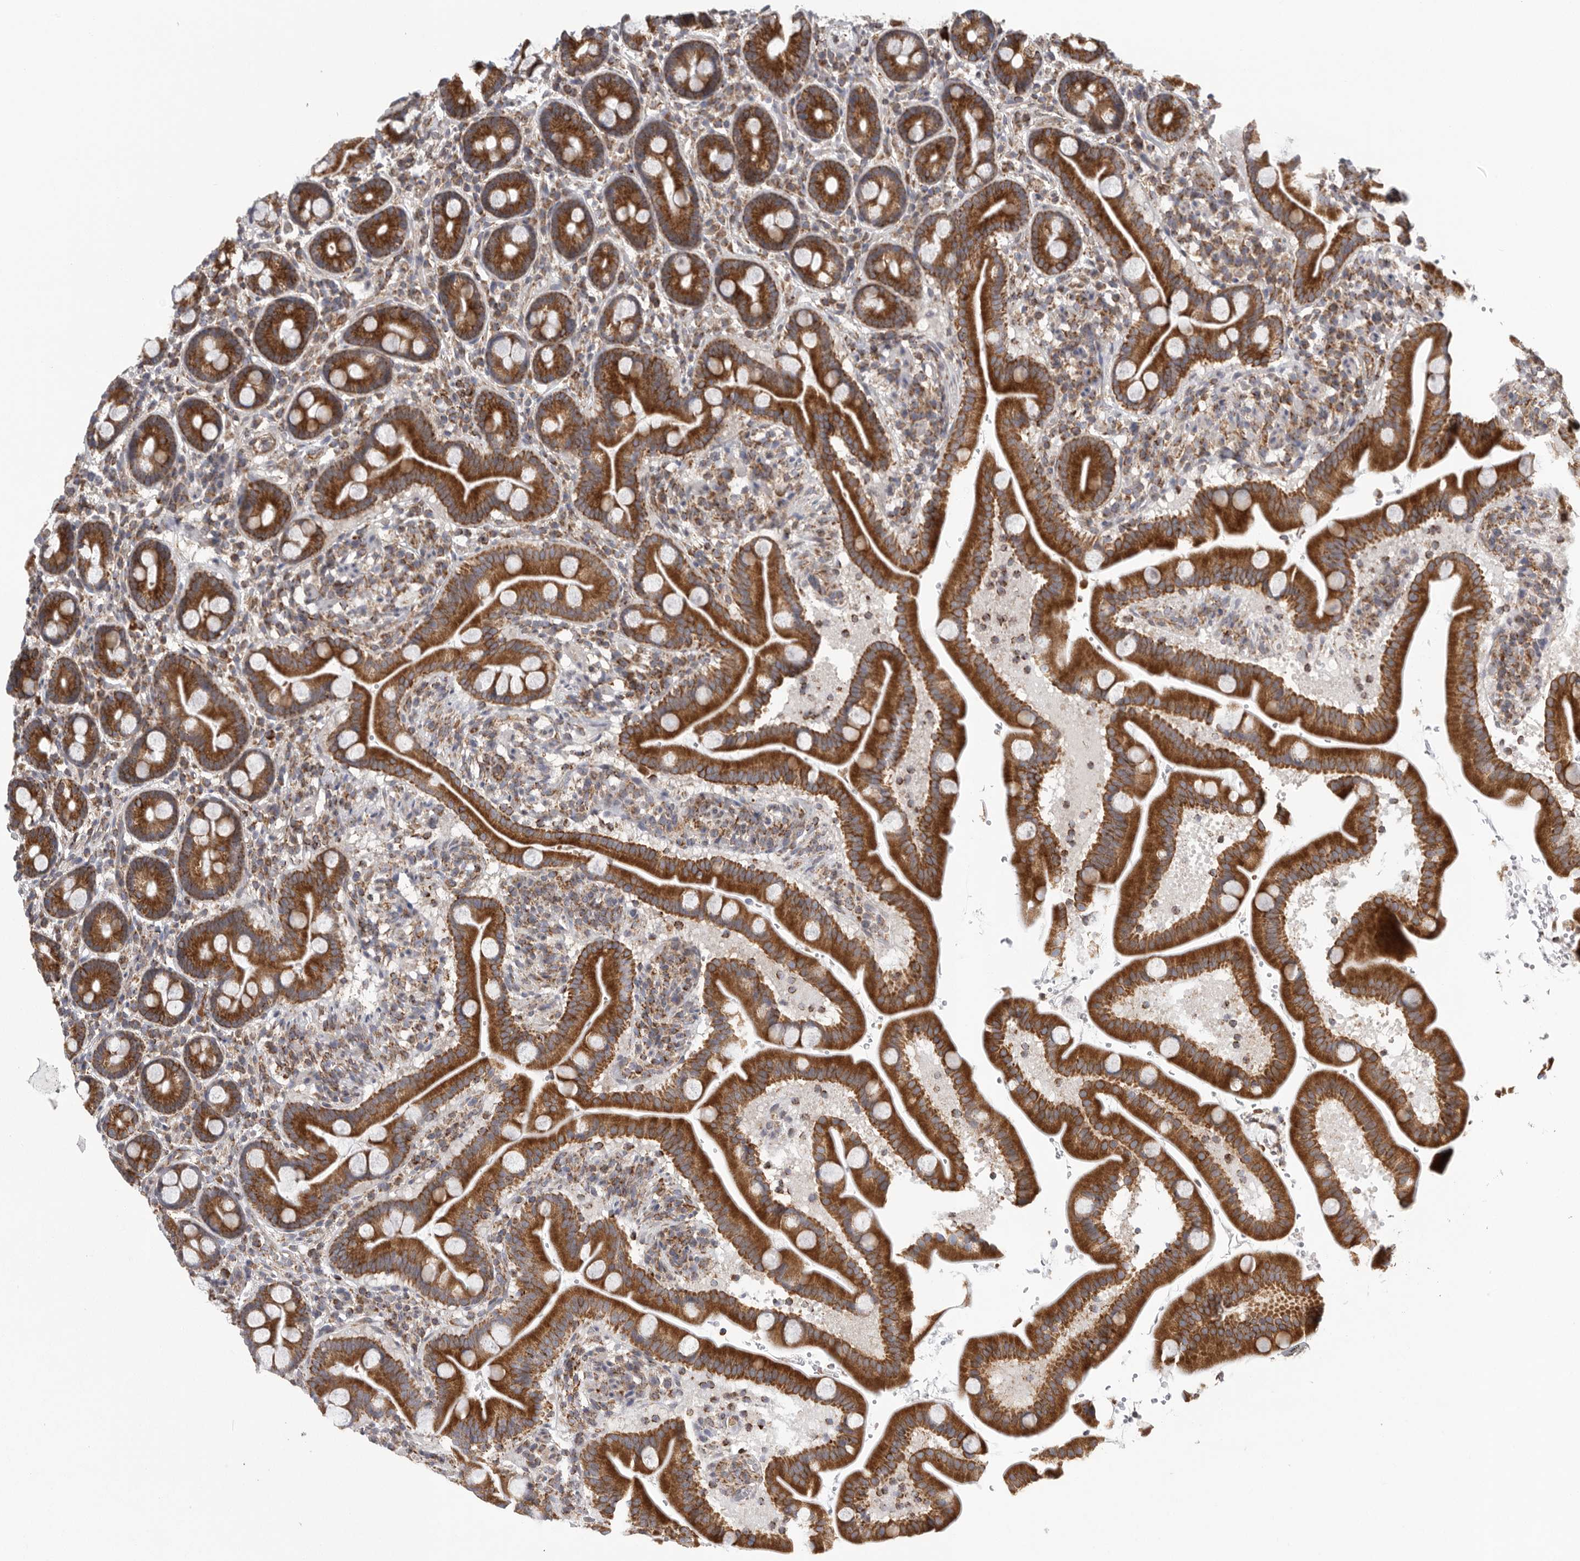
{"staining": {"intensity": "strong", "quantity": ">75%", "location": "cytoplasmic/membranous"}, "tissue": "duodenum", "cell_type": "Glandular cells", "image_type": "normal", "snomed": [{"axis": "morphology", "description": "Normal tissue, NOS"}, {"axis": "topography", "description": "Duodenum"}], "caption": "Immunohistochemistry of normal human duodenum reveals high levels of strong cytoplasmic/membranous staining in about >75% of glandular cells.", "gene": "FKBP8", "patient": {"sex": "male", "age": 54}}